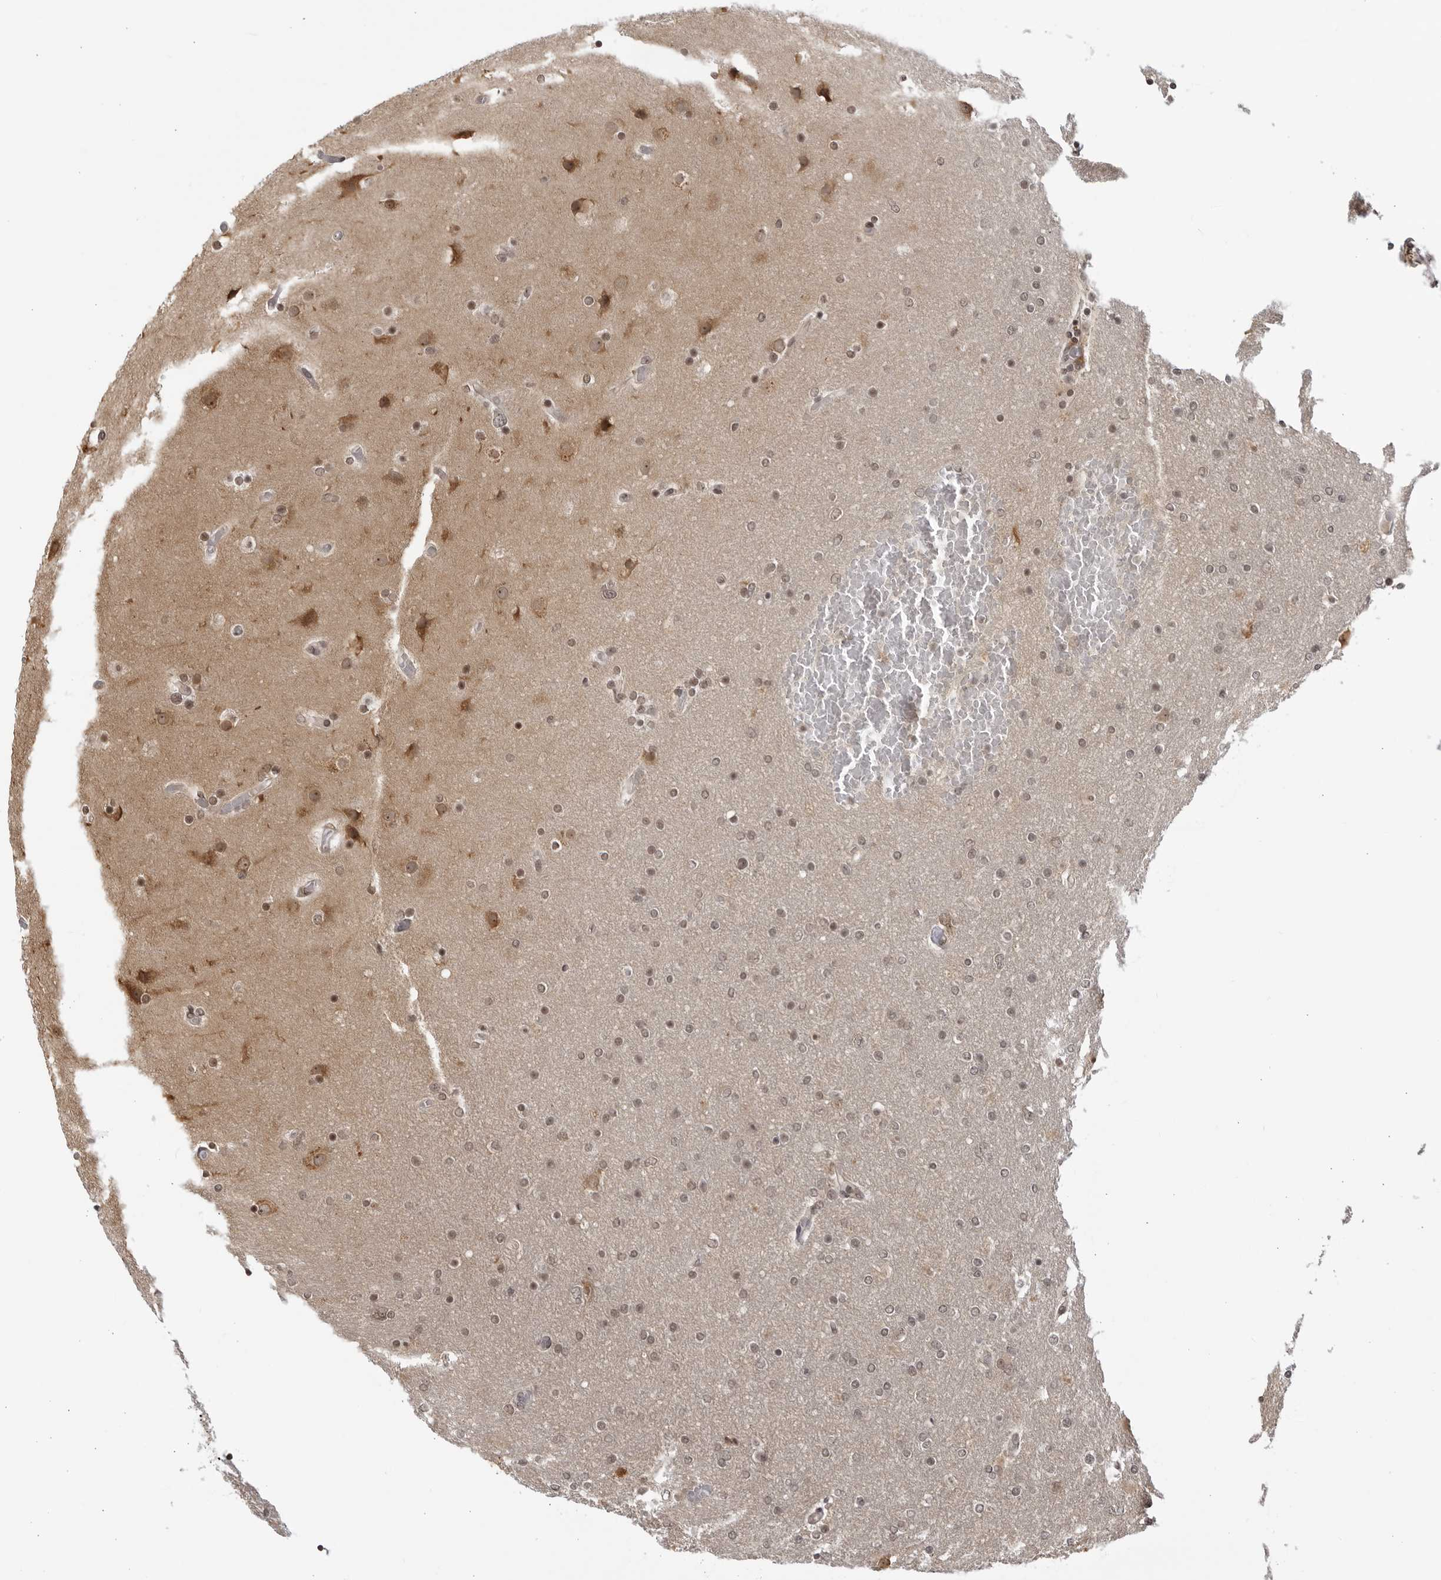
{"staining": {"intensity": "weak", "quantity": "25%-75%", "location": "nuclear"}, "tissue": "glioma", "cell_type": "Tumor cells", "image_type": "cancer", "snomed": [{"axis": "morphology", "description": "Glioma, malignant, High grade"}, {"axis": "topography", "description": "Cerebral cortex"}], "caption": "The immunohistochemical stain labels weak nuclear positivity in tumor cells of high-grade glioma (malignant) tissue.", "gene": "RASGEF1C", "patient": {"sex": "female", "age": 36}}